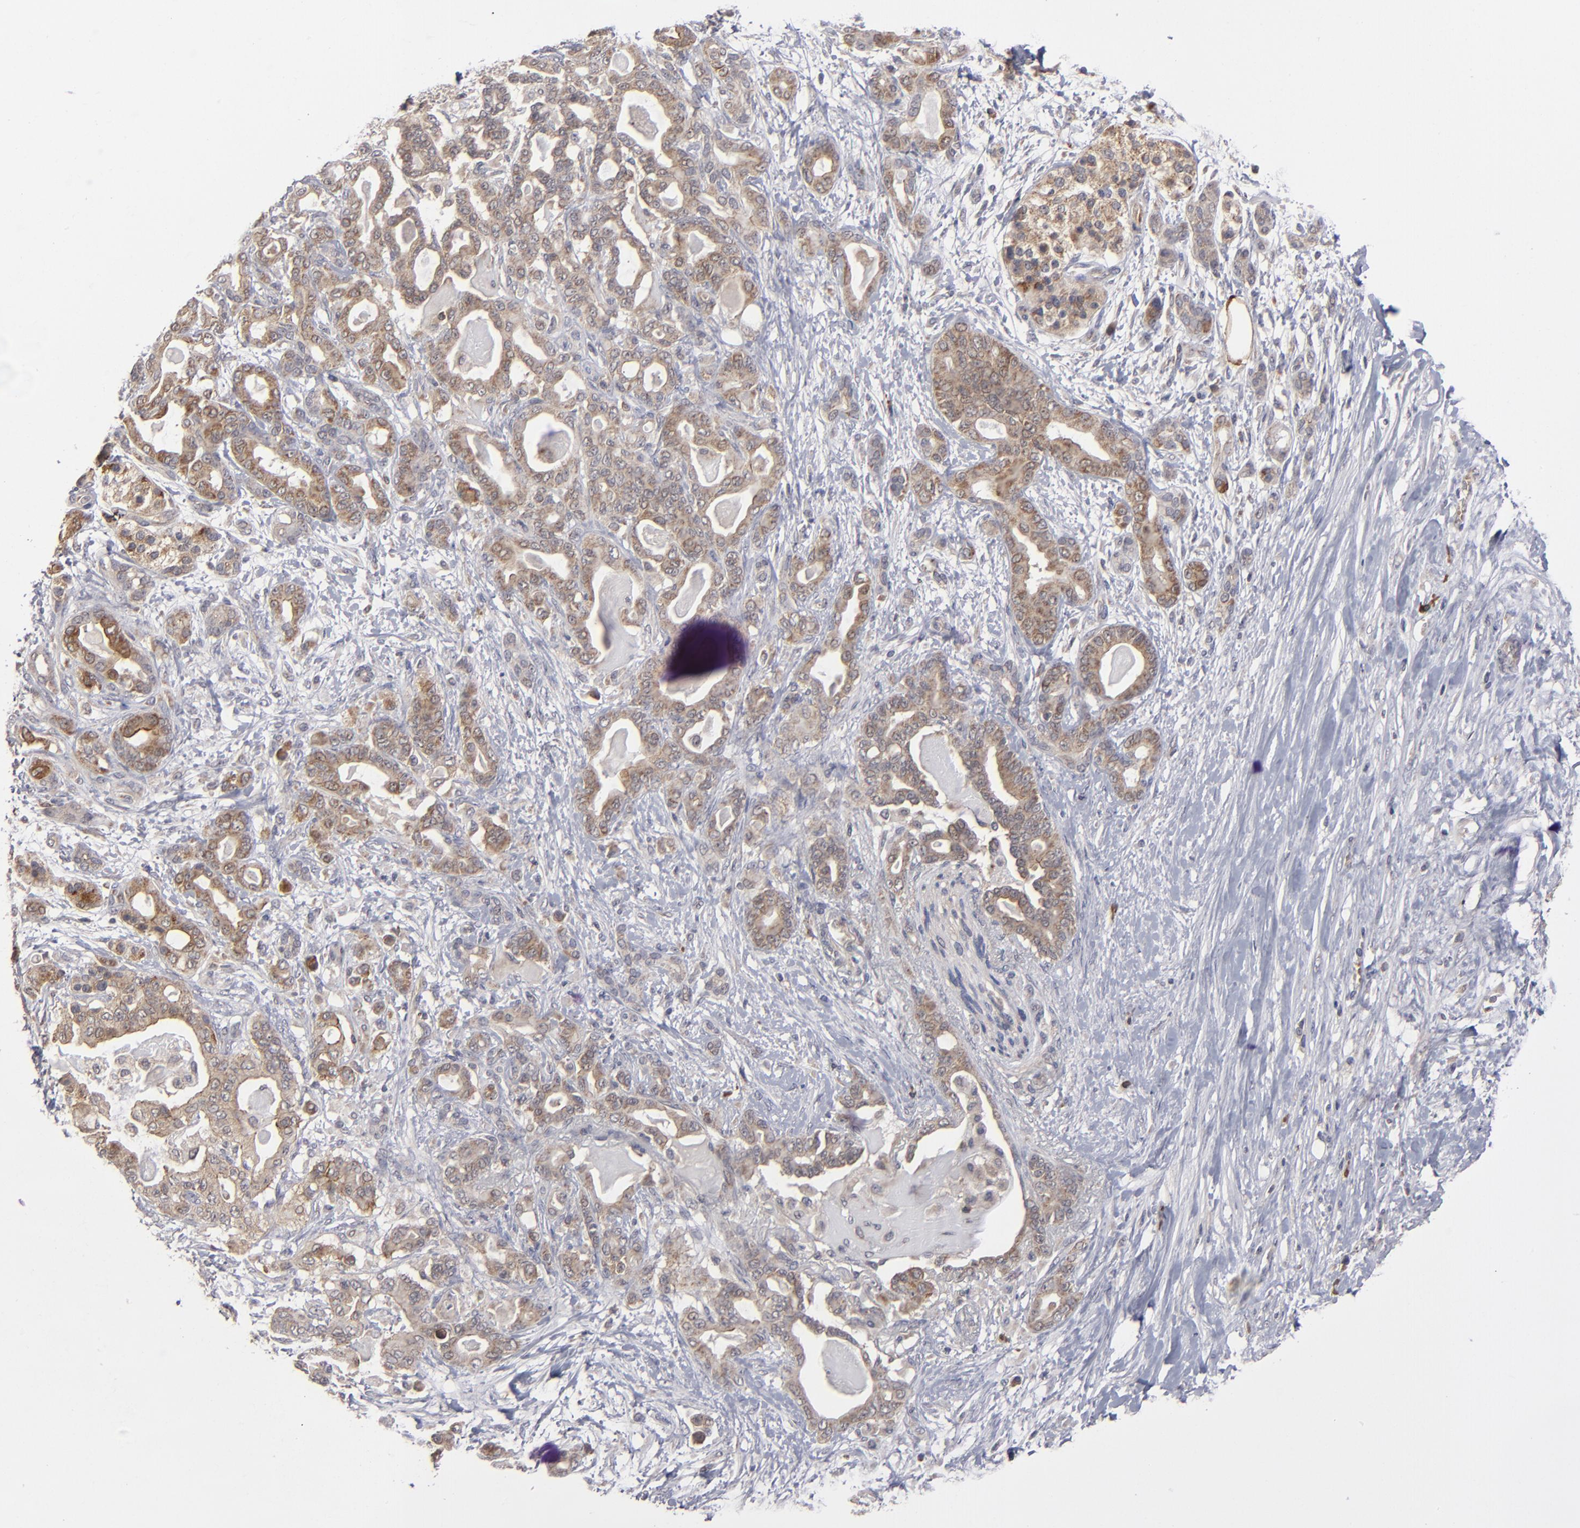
{"staining": {"intensity": "weak", "quantity": ">75%", "location": "cytoplasmic/membranous"}, "tissue": "pancreatic cancer", "cell_type": "Tumor cells", "image_type": "cancer", "snomed": [{"axis": "morphology", "description": "Adenocarcinoma, NOS"}, {"axis": "topography", "description": "Pancreas"}], "caption": "Immunohistochemistry (DAB (3,3'-diaminobenzidine)) staining of human pancreatic cancer exhibits weak cytoplasmic/membranous protein expression in approximately >75% of tumor cells.", "gene": "GLCCI1", "patient": {"sex": "male", "age": 63}}